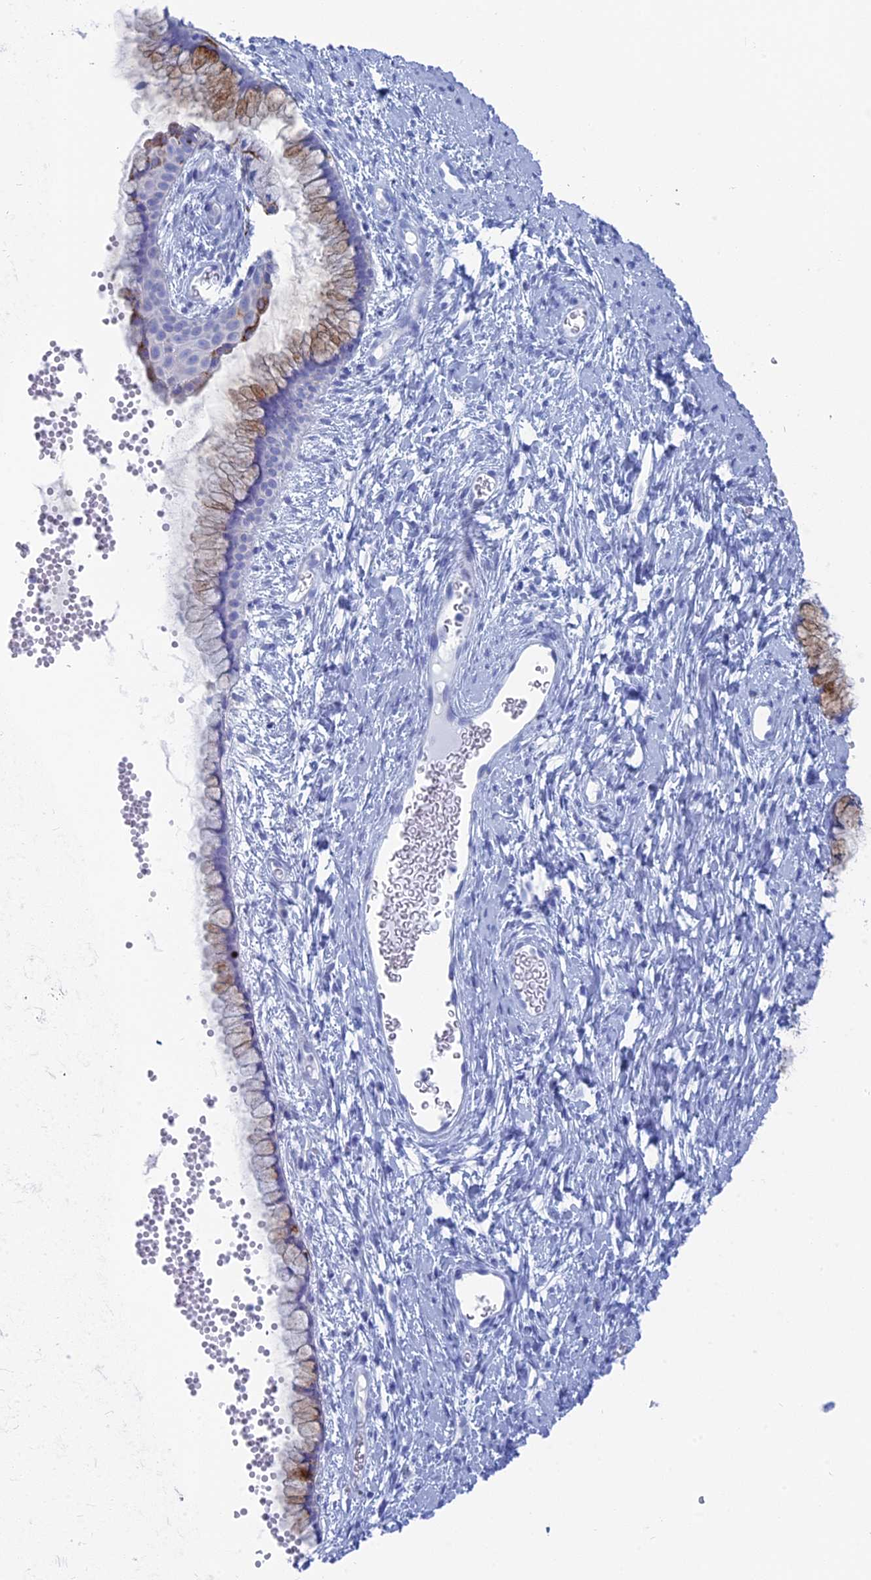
{"staining": {"intensity": "moderate", "quantity": "<25%", "location": "cytoplasmic/membranous"}, "tissue": "cervix", "cell_type": "Glandular cells", "image_type": "normal", "snomed": [{"axis": "morphology", "description": "Normal tissue, NOS"}, {"axis": "topography", "description": "Cervix"}], "caption": "Moderate cytoplasmic/membranous staining for a protein is identified in about <25% of glandular cells of unremarkable cervix using IHC.", "gene": "ALMS1", "patient": {"sex": "female", "age": 42}}